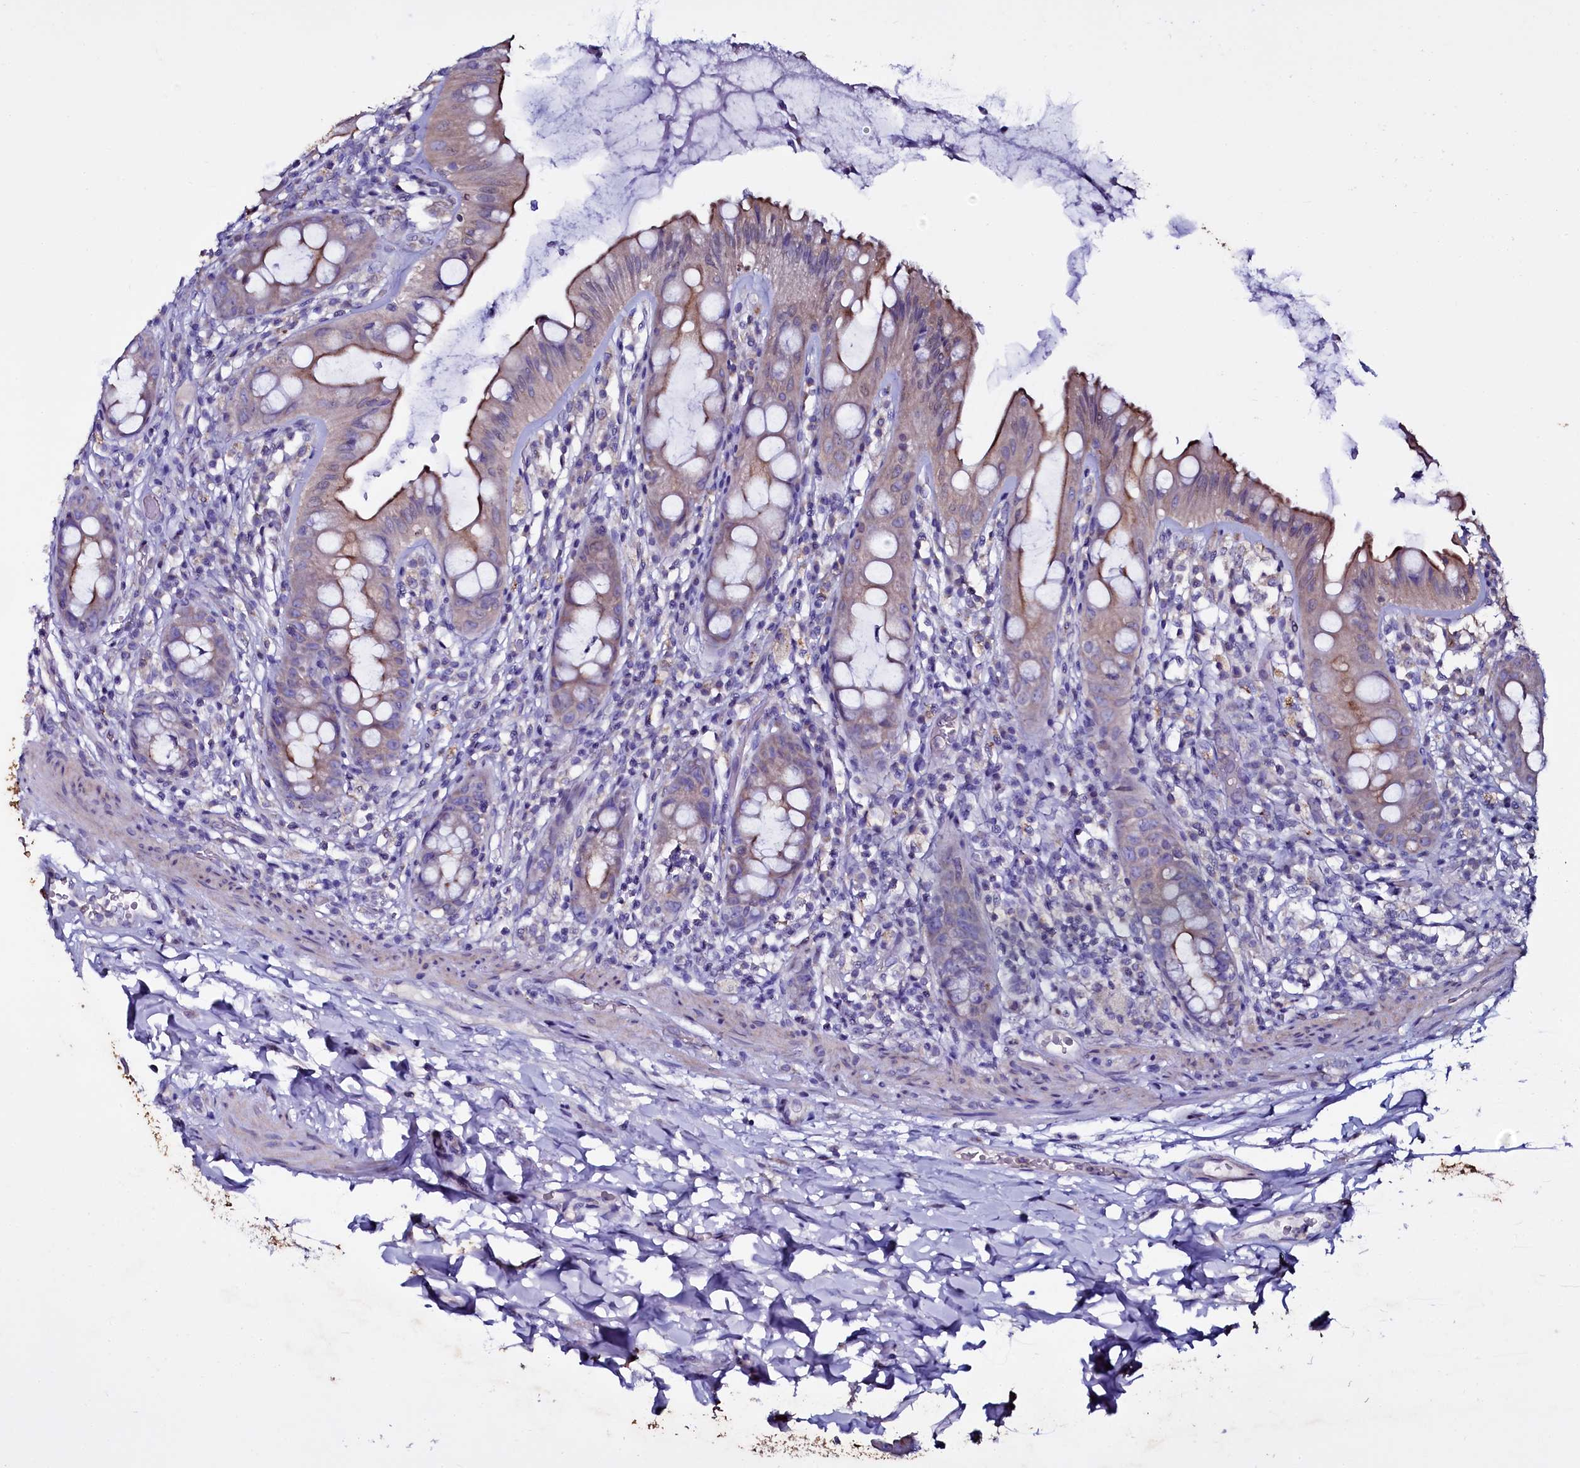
{"staining": {"intensity": "moderate", "quantity": "25%-75%", "location": "cytoplasmic/membranous"}, "tissue": "rectum", "cell_type": "Glandular cells", "image_type": "normal", "snomed": [{"axis": "morphology", "description": "Normal tissue, NOS"}, {"axis": "topography", "description": "Rectum"}], "caption": "A brown stain shows moderate cytoplasmic/membranous expression of a protein in glandular cells of benign human rectum.", "gene": "SELENOT", "patient": {"sex": "female", "age": 57}}